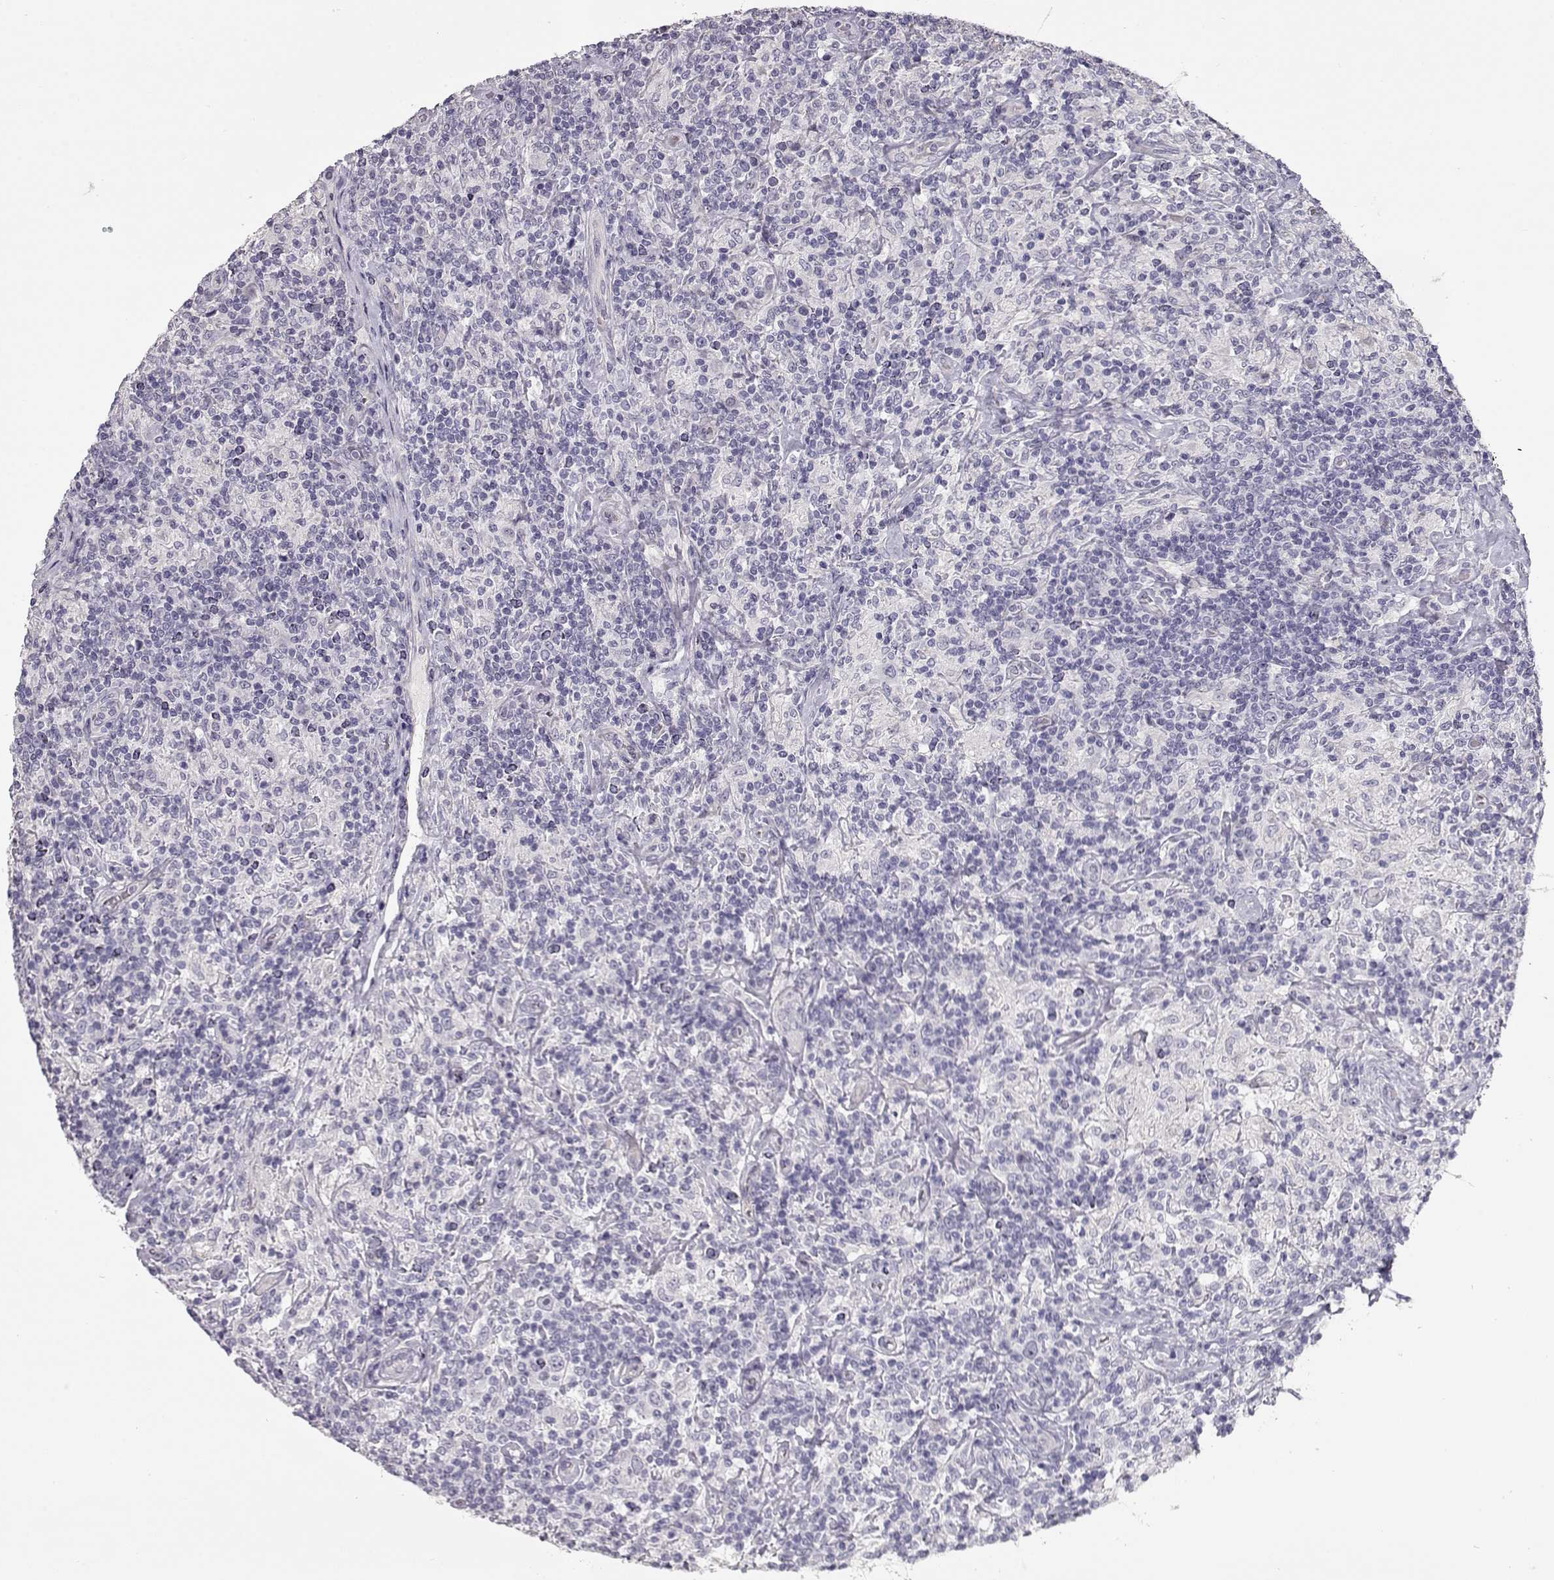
{"staining": {"intensity": "negative", "quantity": "none", "location": "none"}, "tissue": "lymphoma", "cell_type": "Tumor cells", "image_type": "cancer", "snomed": [{"axis": "morphology", "description": "Hodgkin's disease, NOS"}, {"axis": "topography", "description": "Lymph node"}], "caption": "IHC of Hodgkin's disease exhibits no positivity in tumor cells.", "gene": "SLC18A1", "patient": {"sex": "male", "age": 70}}